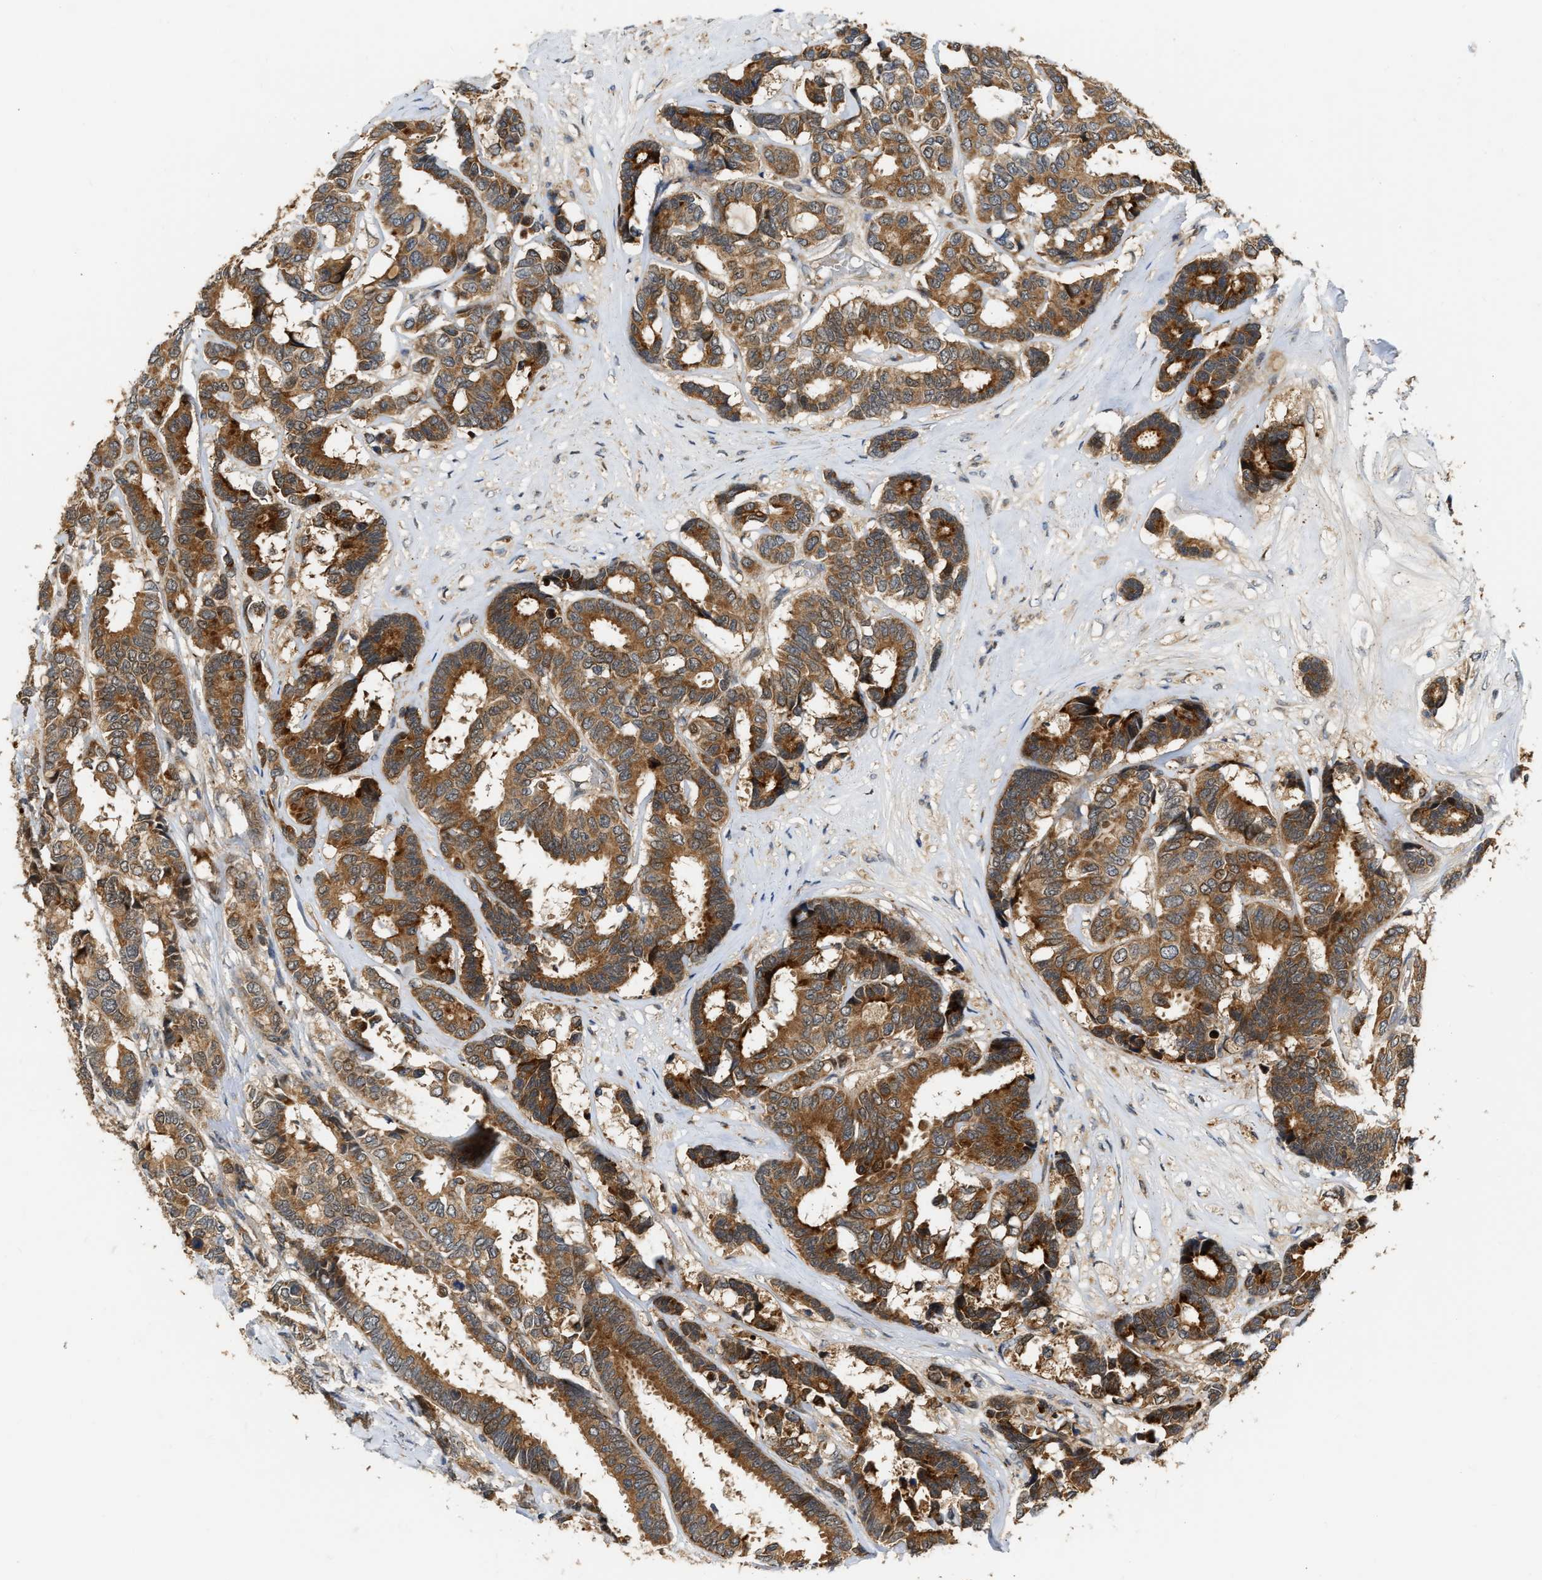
{"staining": {"intensity": "strong", "quantity": ">75%", "location": "cytoplasmic/membranous"}, "tissue": "breast cancer", "cell_type": "Tumor cells", "image_type": "cancer", "snomed": [{"axis": "morphology", "description": "Duct carcinoma"}, {"axis": "topography", "description": "Breast"}], "caption": "There is high levels of strong cytoplasmic/membranous positivity in tumor cells of breast invasive ductal carcinoma, as demonstrated by immunohistochemical staining (brown color).", "gene": "EXTL2", "patient": {"sex": "female", "age": 87}}